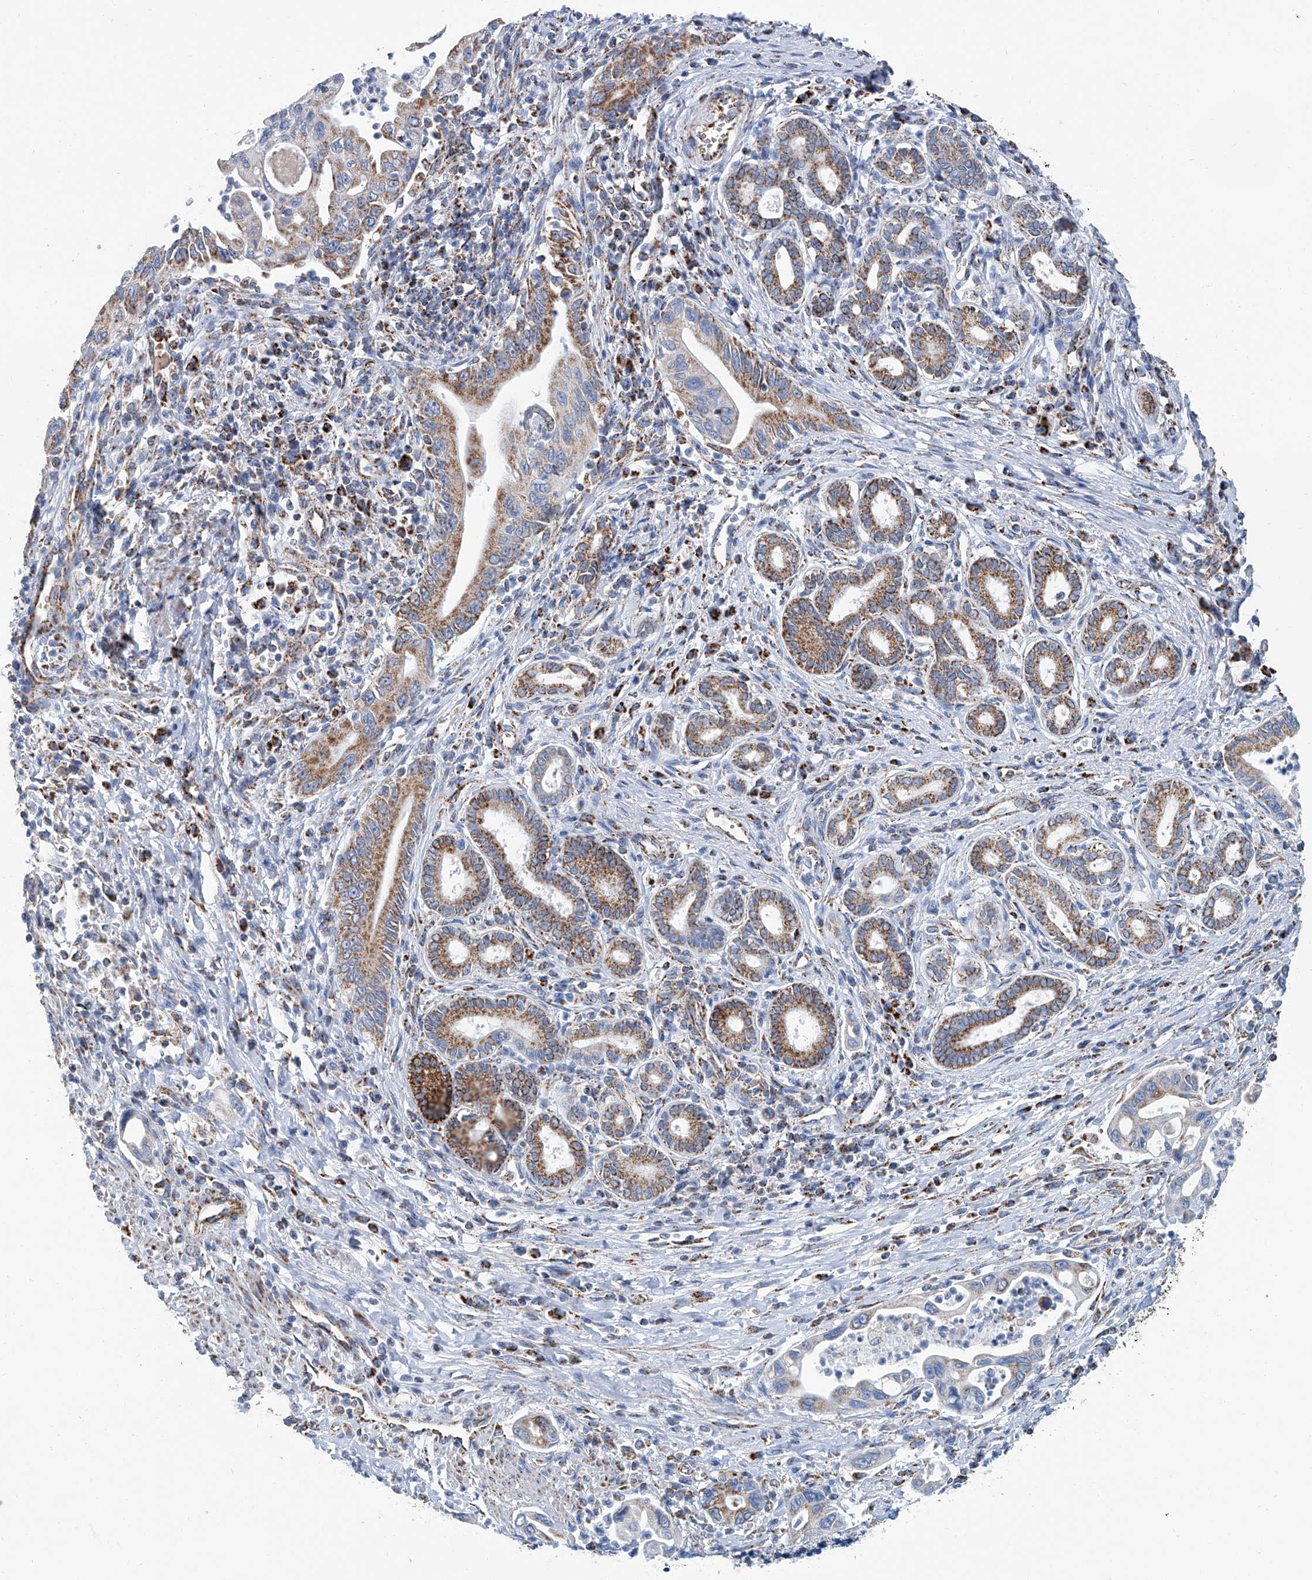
{"staining": {"intensity": "moderate", "quantity": ">75%", "location": "cytoplasmic/membranous"}, "tissue": "pancreatic cancer", "cell_type": "Tumor cells", "image_type": "cancer", "snomed": [{"axis": "morphology", "description": "Adenocarcinoma, NOS"}, {"axis": "topography", "description": "Pancreas"}], "caption": "An IHC image of tumor tissue is shown. Protein staining in brown labels moderate cytoplasmic/membranous positivity in pancreatic cancer within tumor cells. (DAB IHC with brightfield microscopy, high magnification).", "gene": "MT-ND1", "patient": {"sex": "male", "age": 78}}